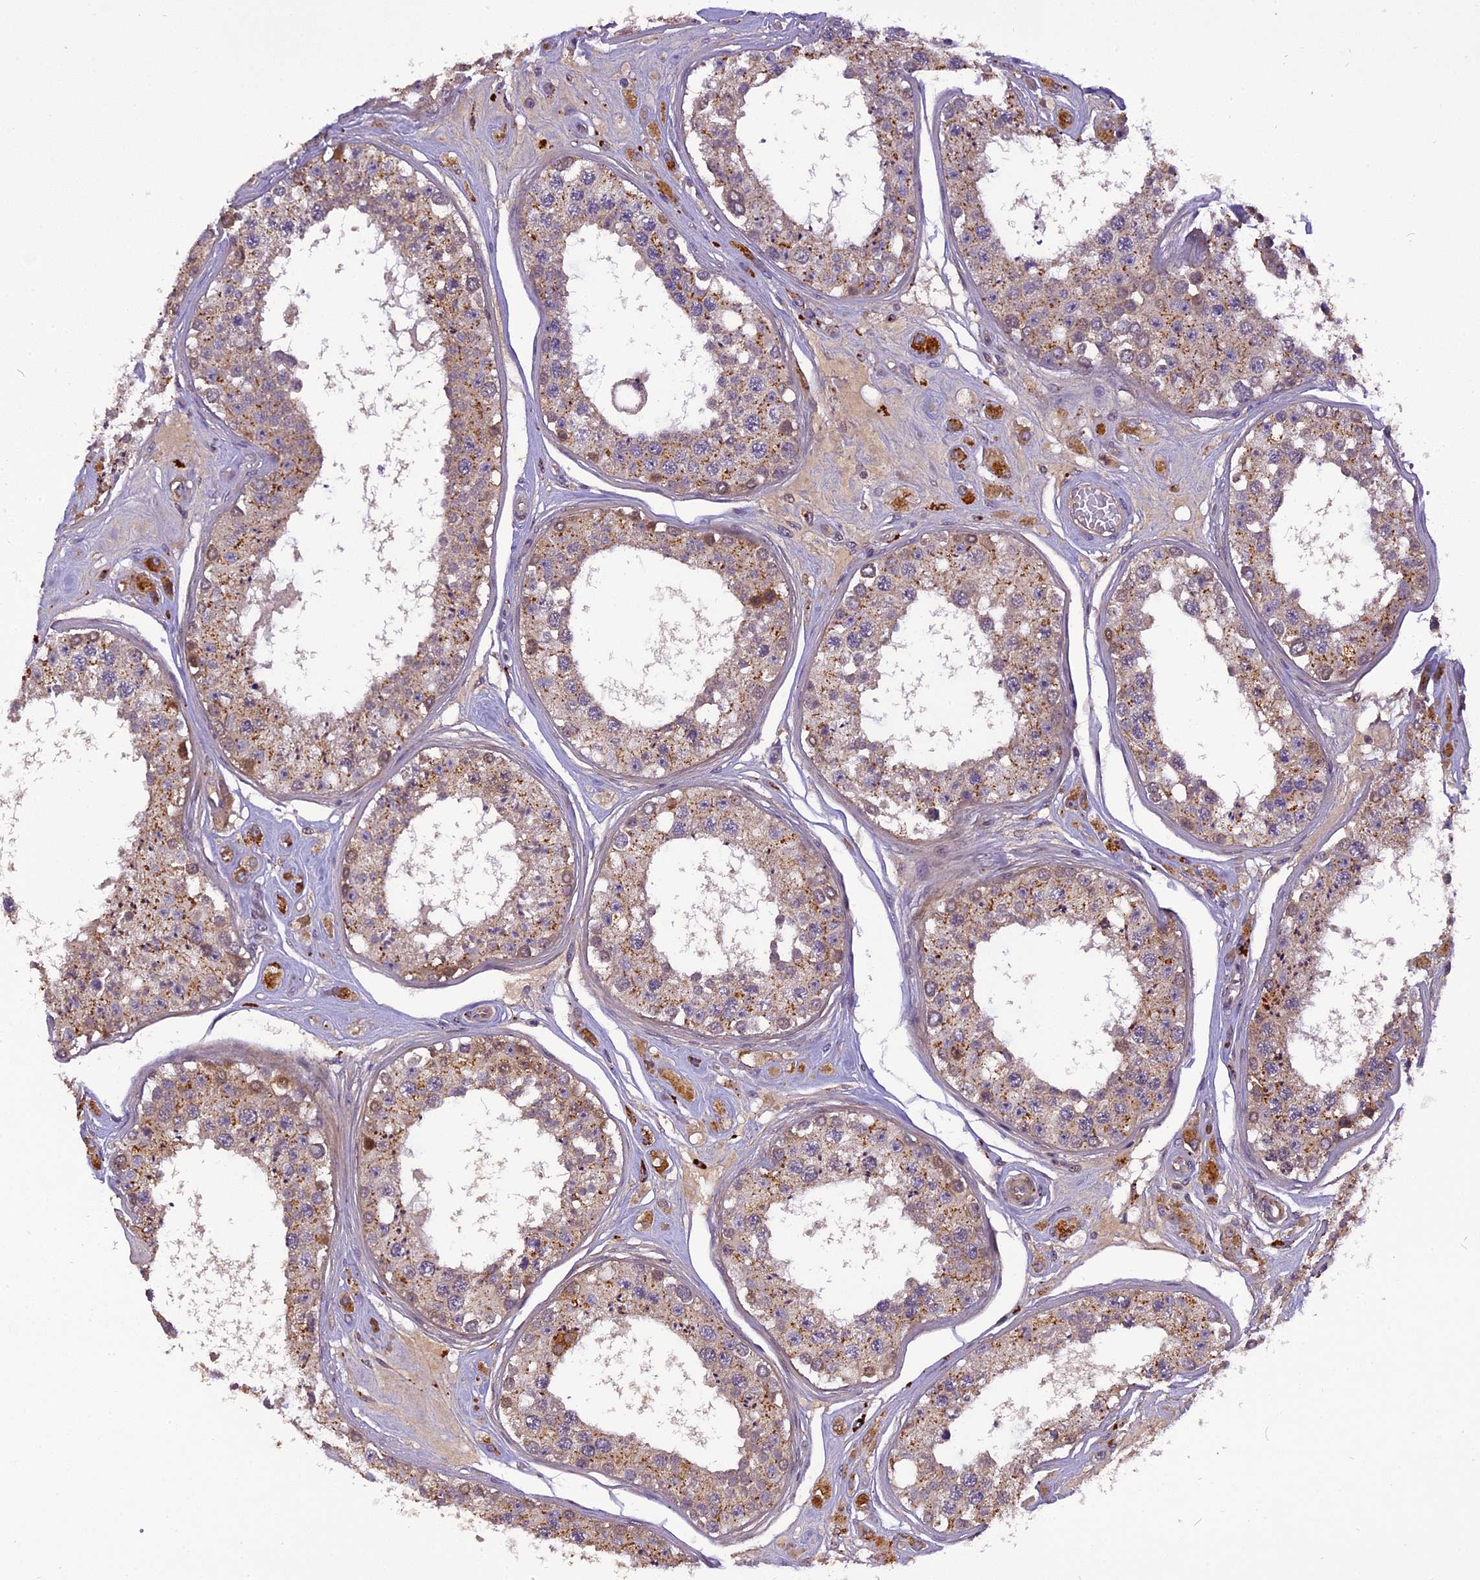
{"staining": {"intensity": "moderate", "quantity": ">75%", "location": "cytoplasmic/membranous"}, "tissue": "testis", "cell_type": "Cells in seminiferous ducts", "image_type": "normal", "snomed": [{"axis": "morphology", "description": "Normal tissue, NOS"}, {"axis": "topography", "description": "Testis"}], "caption": "Testis stained with a brown dye reveals moderate cytoplasmic/membranous positive positivity in approximately >75% of cells in seminiferous ducts.", "gene": "FNIP2", "patient": {"sex": "male", "age": 25}}